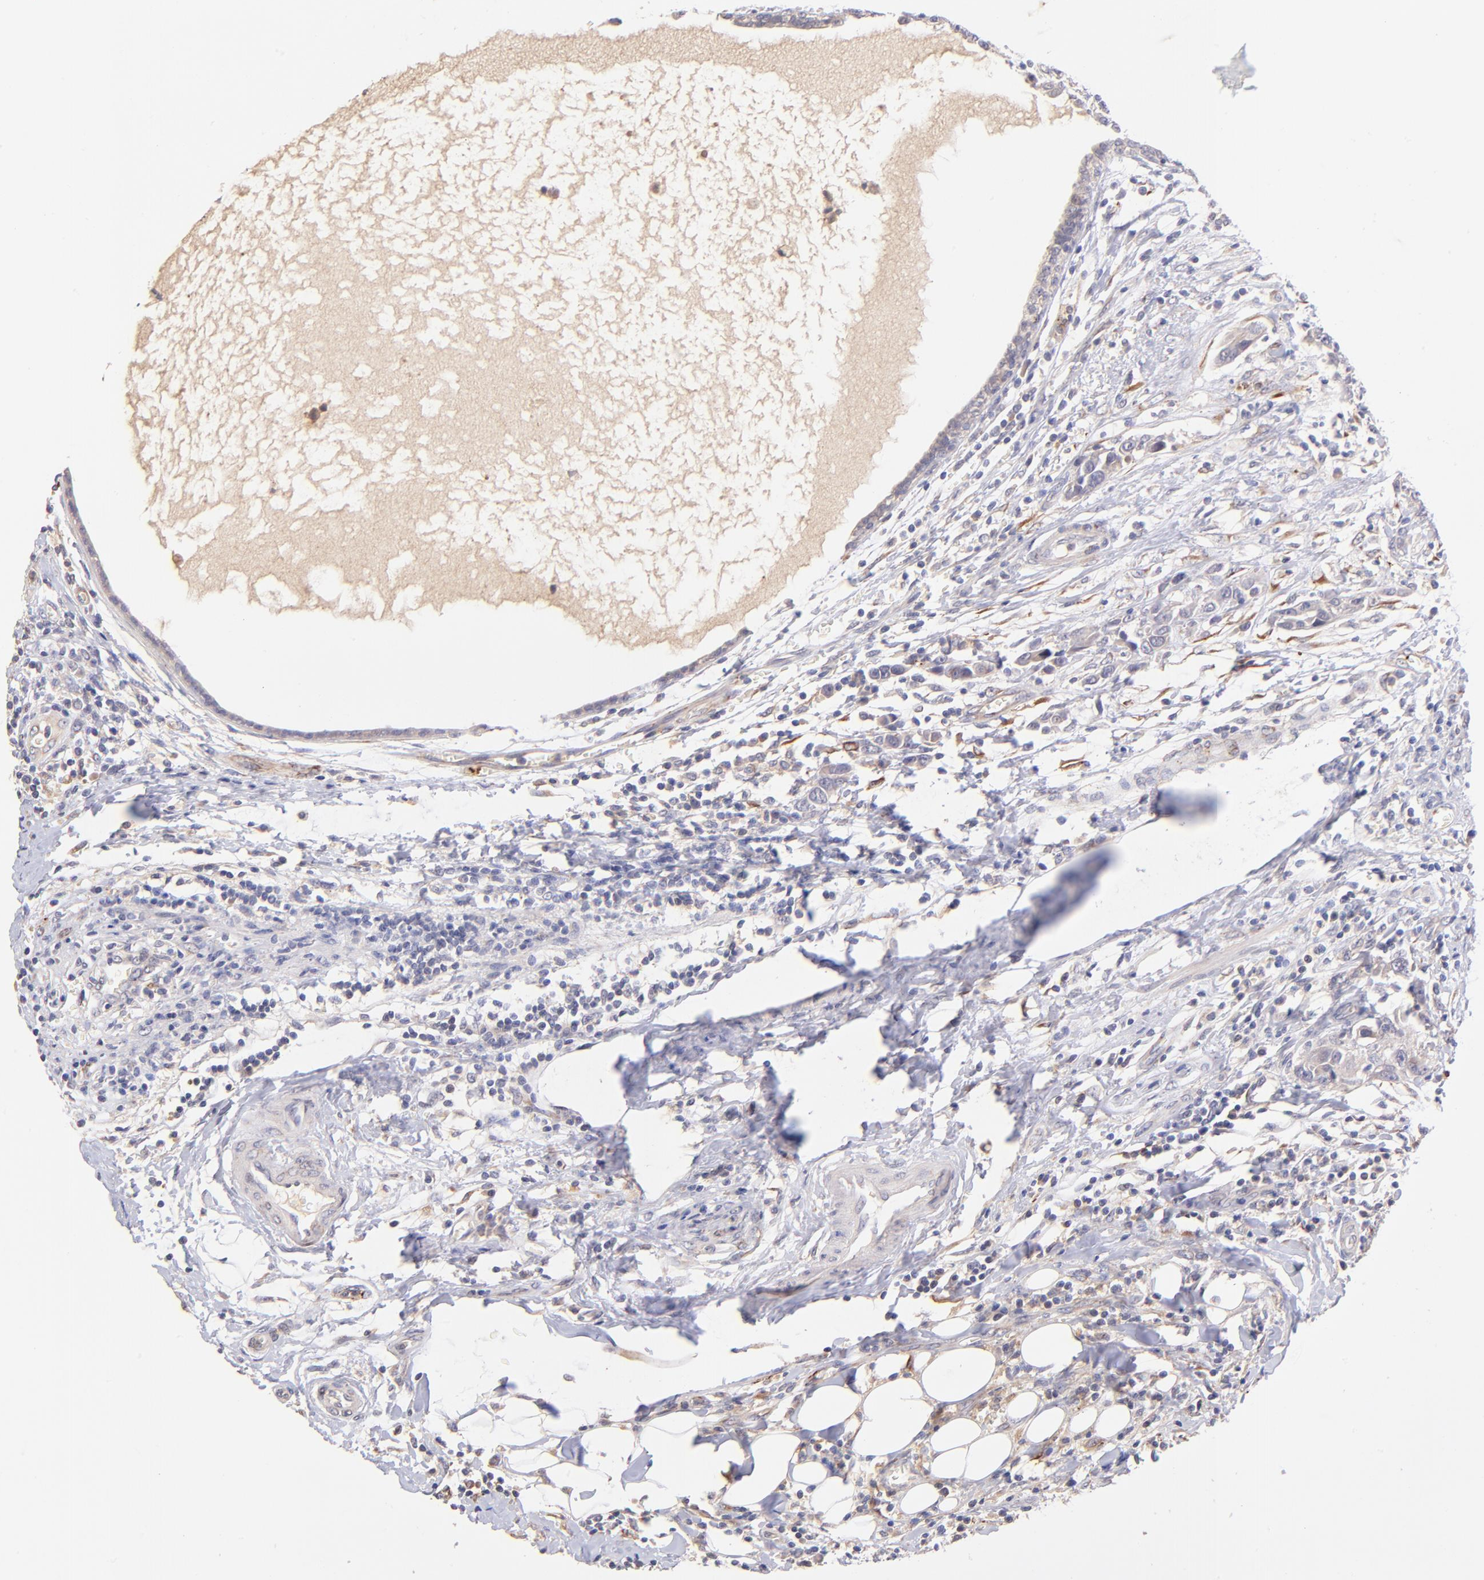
{"staining": {"intensity": "moderate", "quantity": "<25%", "location": "cytoplasmic/membranous"}, "tissue": "breast cancer", "cell_type": "Tumor cells", "image_type": "cancer", "snomed": [{"axis": "morphology", "description": "Duct carcinoma"}, {"axis": "topography", "description": "Breast"}], "caption": "High-power microscopy captured an immunohistochemistry (IHC) photomicrograph of invasive ductal carcinoma (breast), revealing moderate cytoplasmic/membranous staining in about <25% of tumor cells. (DAB (3,3'-diaminobenzidine) IHC with brightfield microscopy, high magnification).", "gene": "SPARC", "patient": {"sex": "female", "age": 50}}